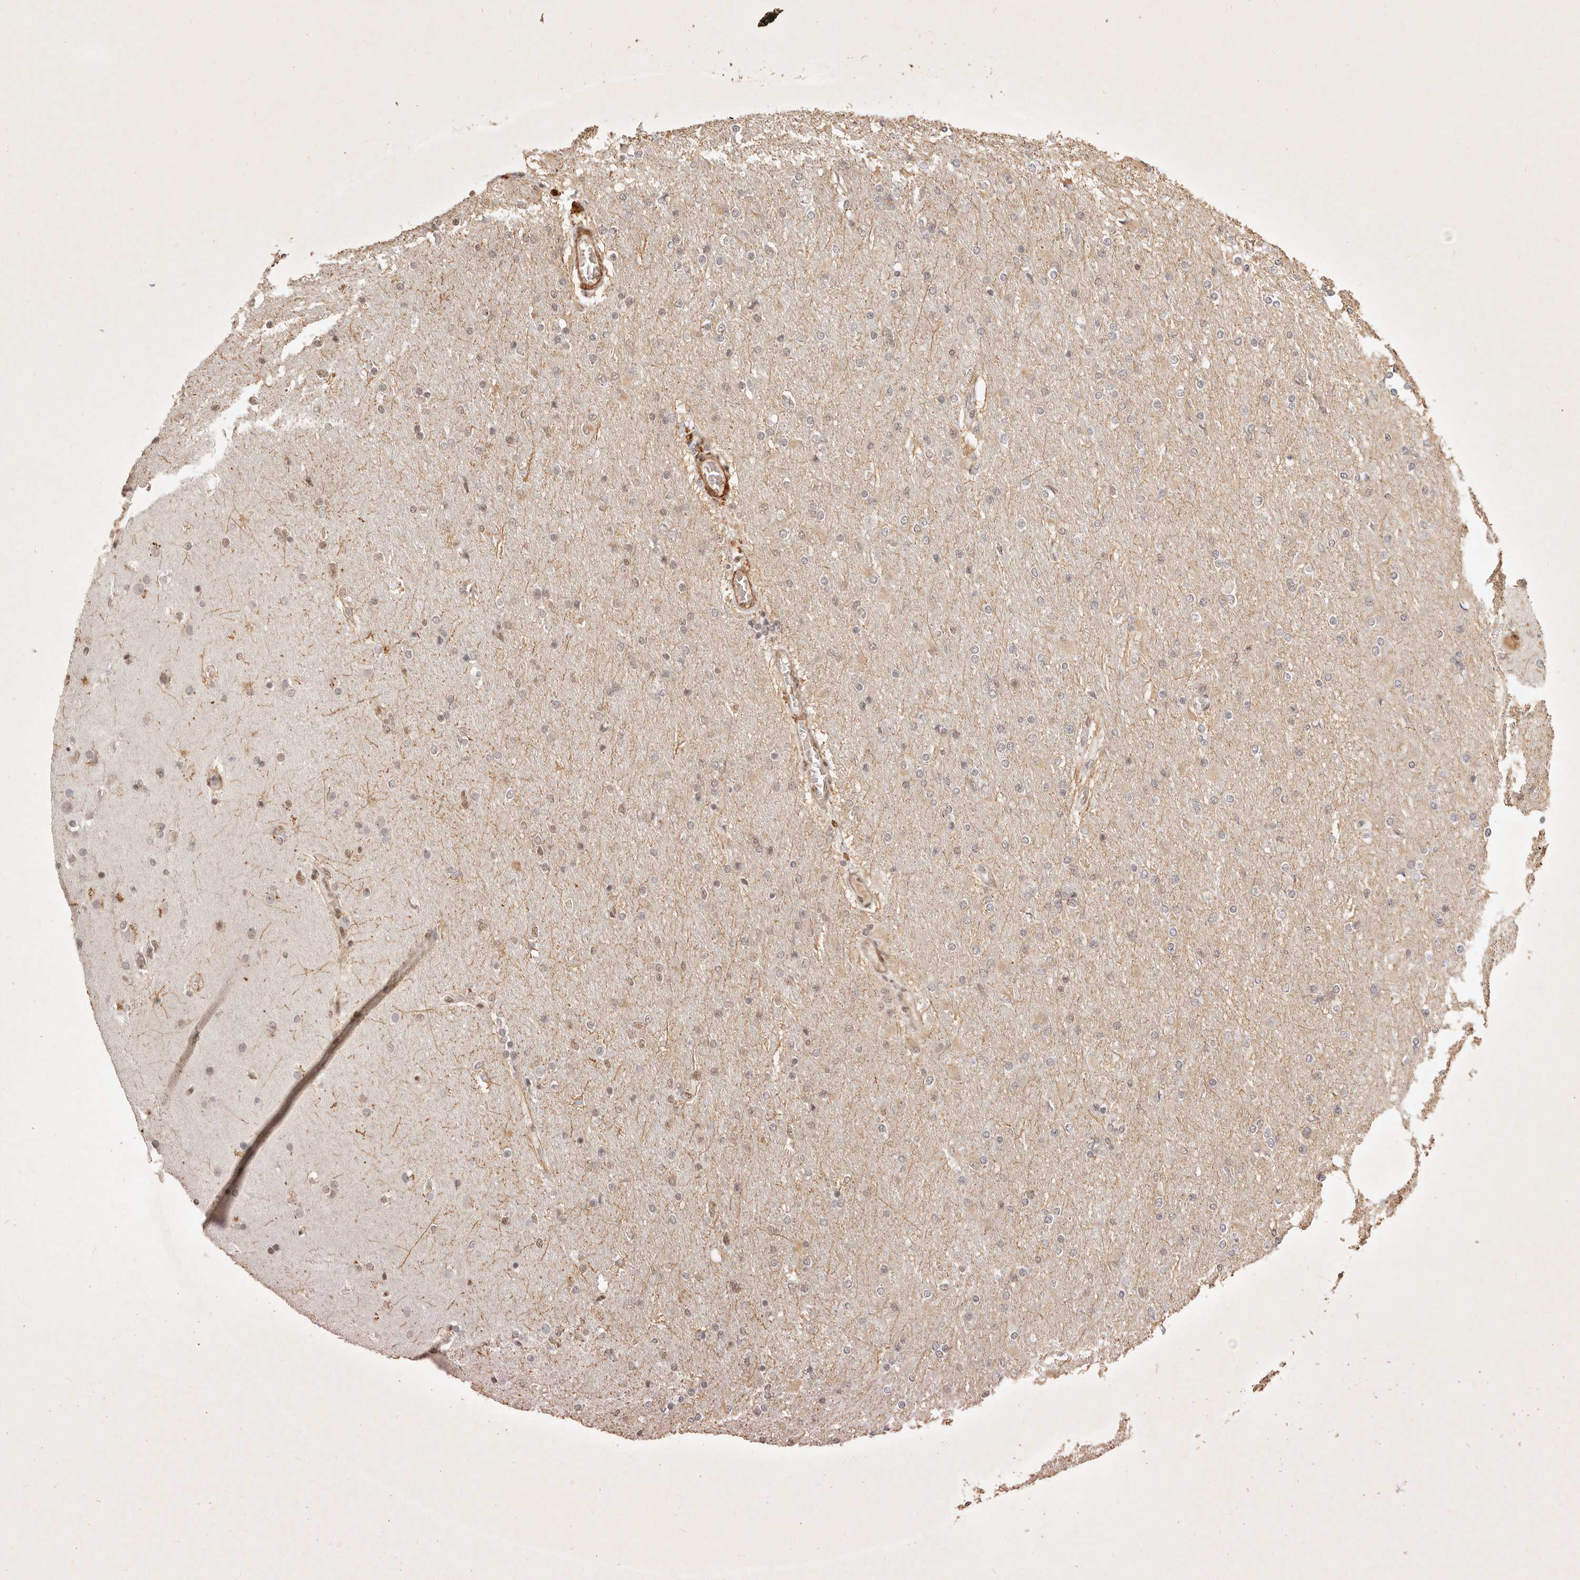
{"staining": {"intensity": "negative", "quantity": "none", "location": "none"}, "tissue": "glioma", "cell_type": "Tumor cells", "image_type": "cancer", "snomed": [{"axis": "morphology", "description": "Glioma, malignant, High grade"}, {"axis": "topography", "description": "Cerebral cortex"}], "caption": "This is an immunohistochemistry micrograph of high-grade glioma (malignant). There is no staining in tumor cells.", "gene": "GABPA", "patient": {"sex": "female", "age": 36}}